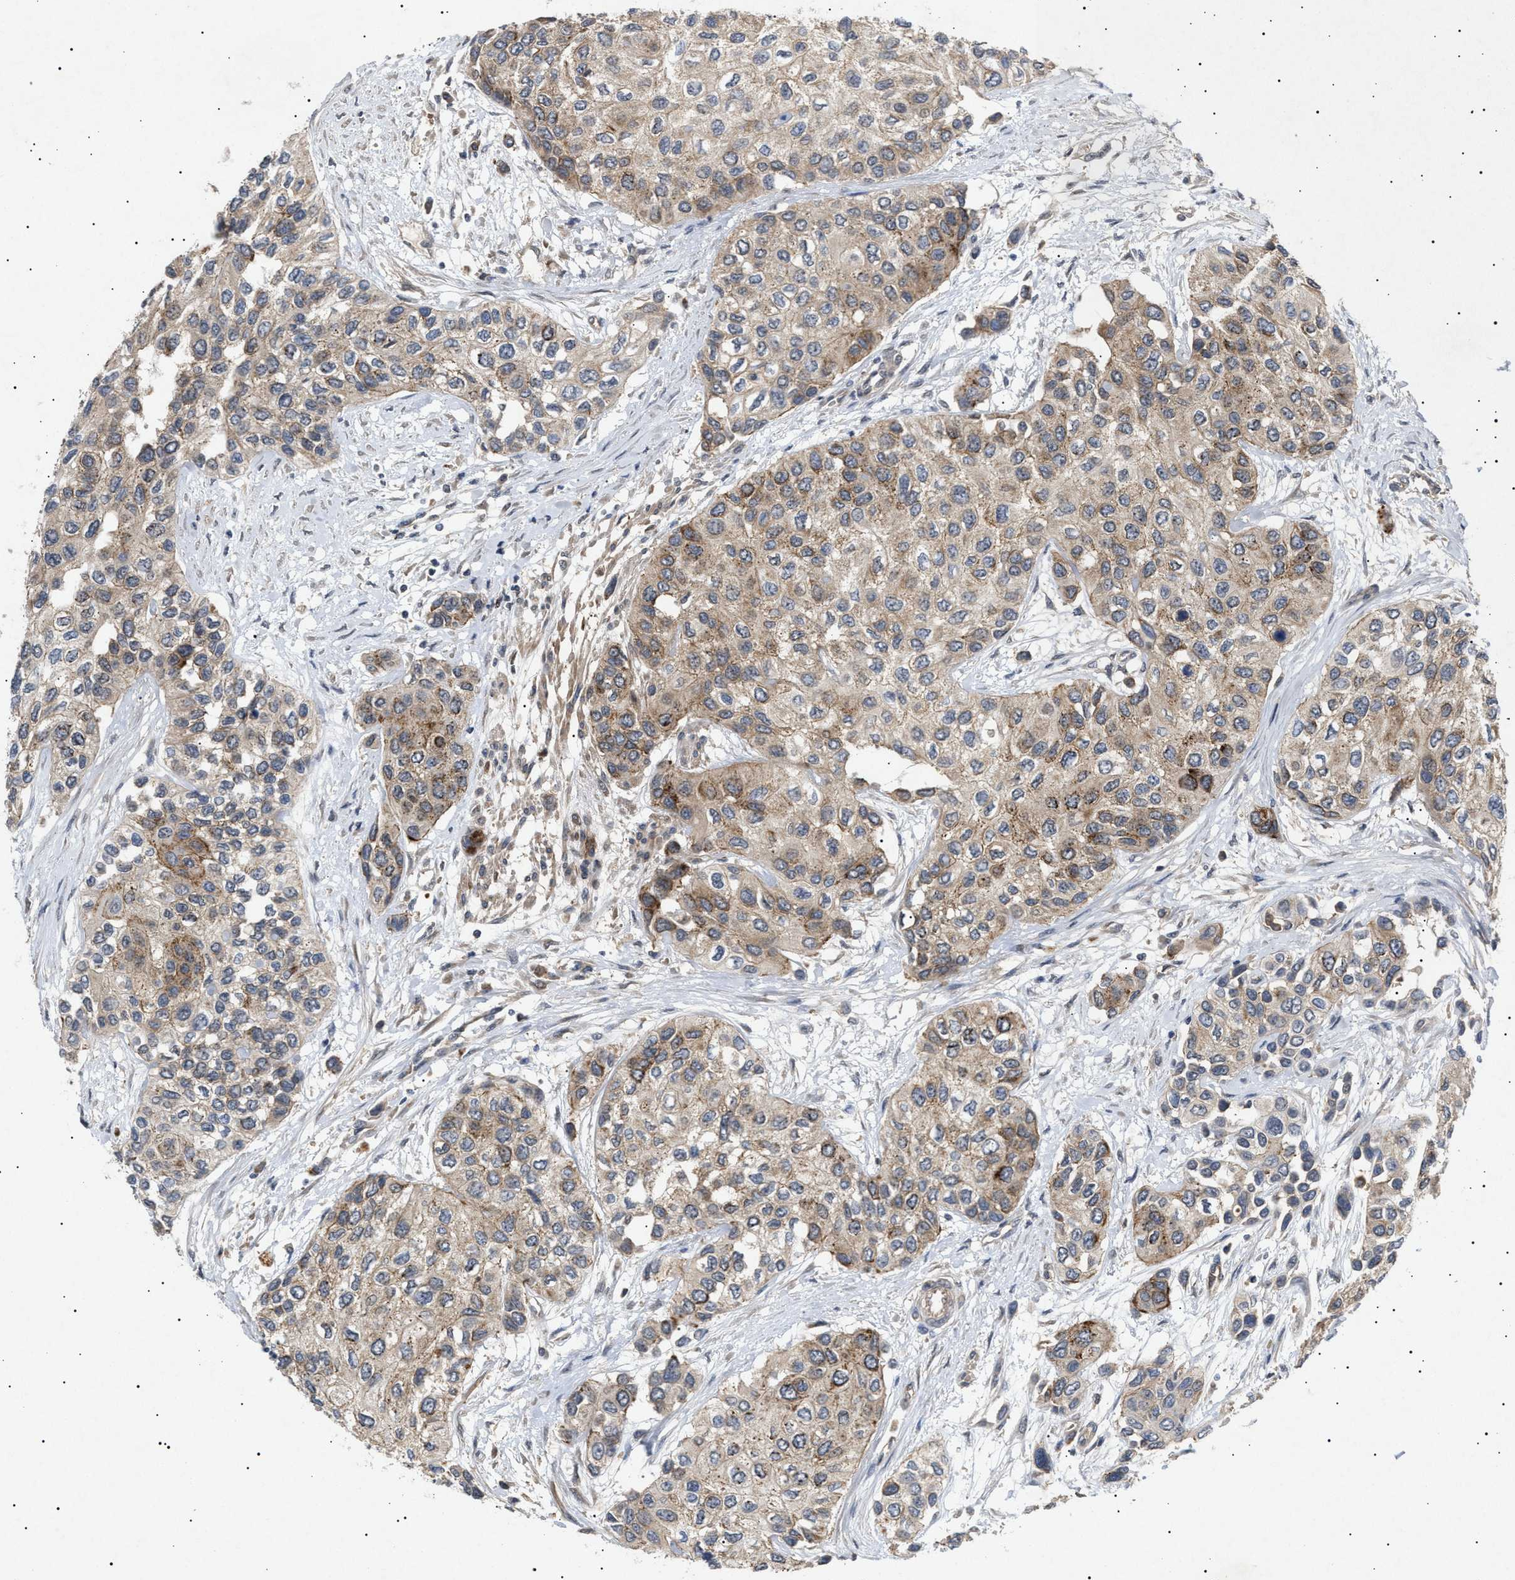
{"staining": {"intensity": "moderate", "quantity": "25%-75%", "location": "cytoplasmic/membranous"}, "tissue": "urothelial cancer", "cell_type": "Tumor cells", "image_type": "cancer", "snomed": [{"axis": "morphology", "description": "Urothelial carcinoma, High grade"}, {"axis": "topography", "description": "Urinary bladder"}], "caption": "Moderate cytoplasmic/membranous expression is present in approximately 25%-75% of tumor cells in urothelial cancer.", "gene": "SIRT5", "patient": {"sex": "female", "age": 56}}